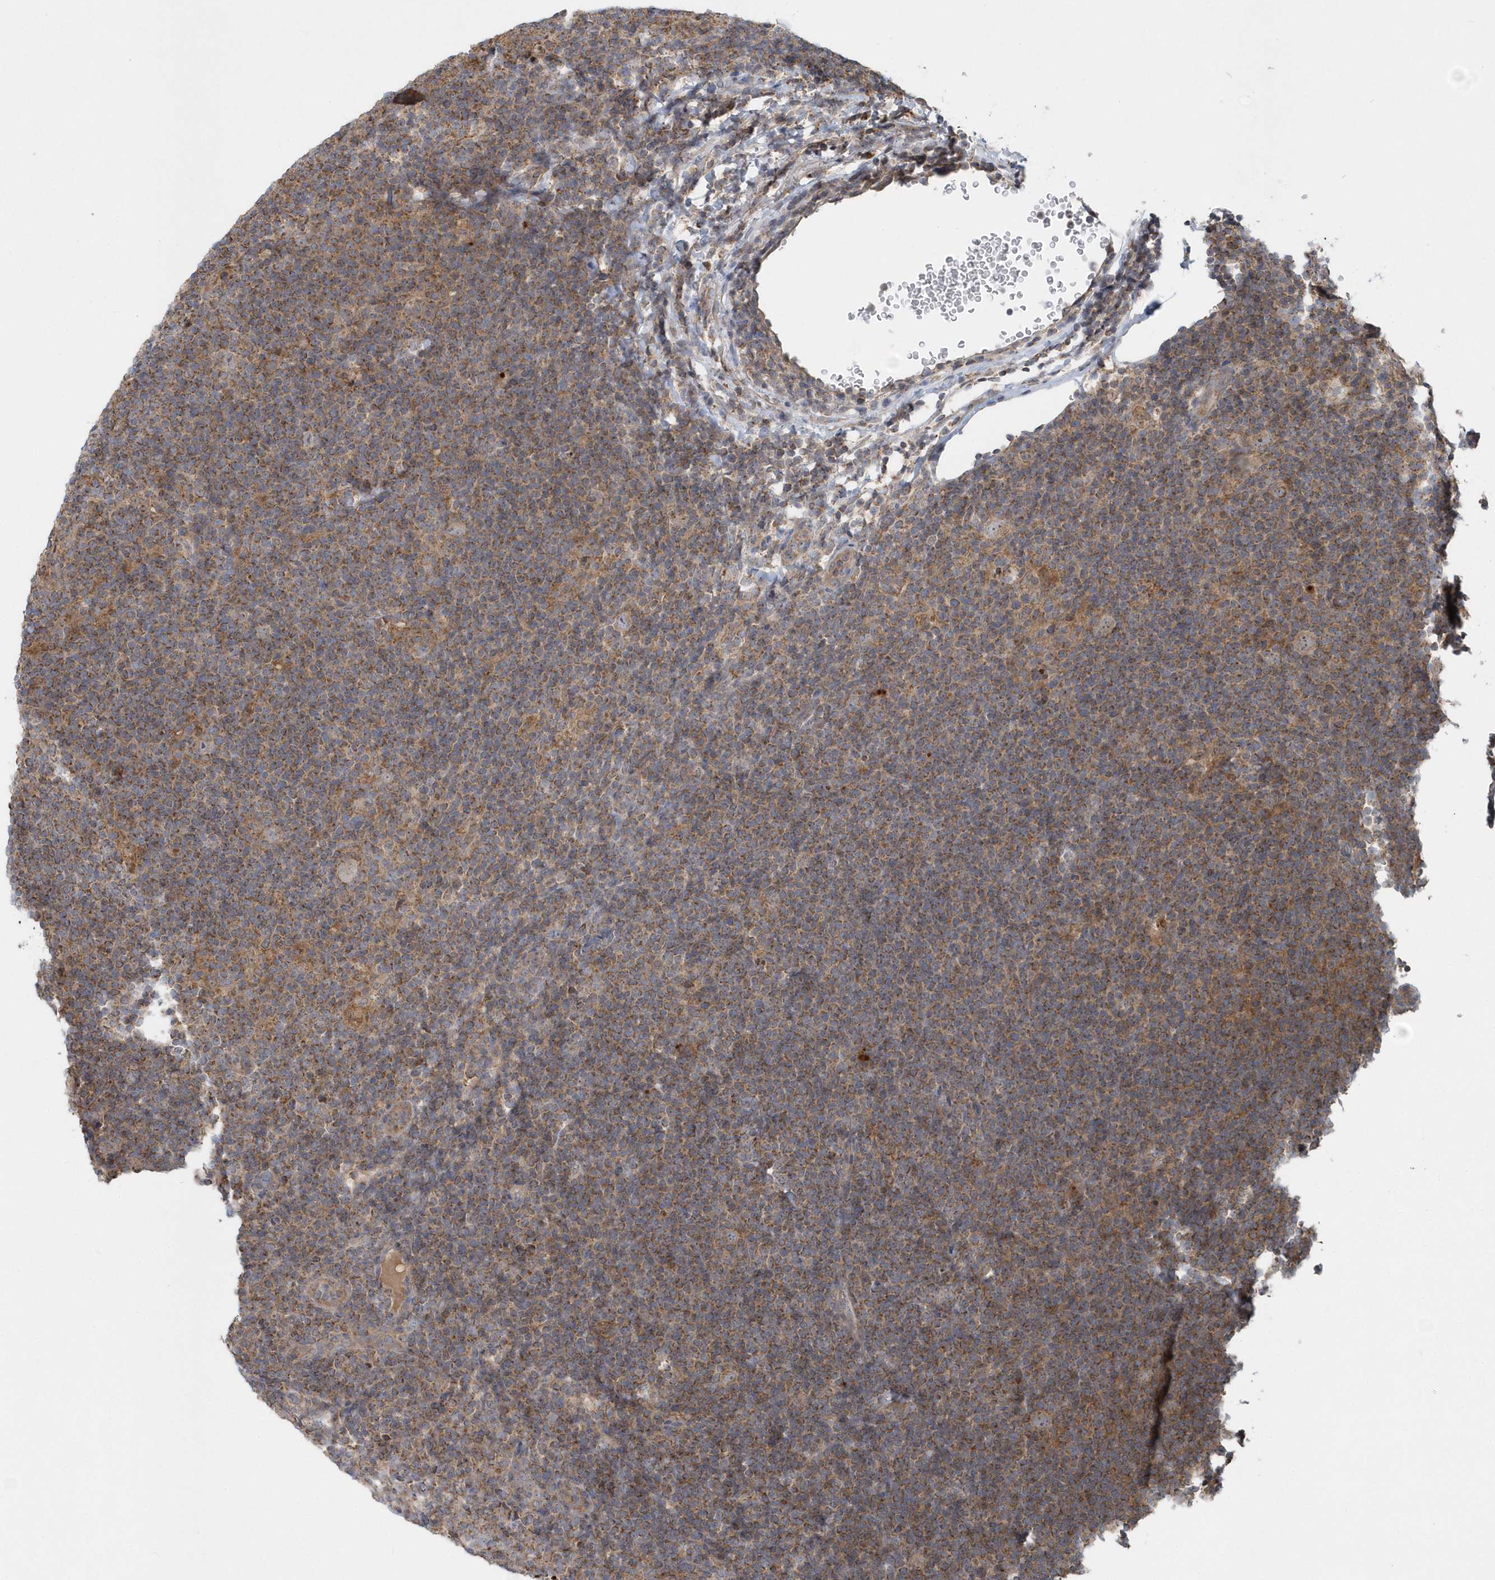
{"staining": {"intensity": "weak", "quantity": ">75%", "location": "cytoplasmic/membranous"}, "tissue": "lymphoma", "cell_type": "Tumor cells", "image_type": "cancer", "snomed": [{"axis": "morphology", "description": "Hodgkin's disease, NOS"}, {"axis": "topography", "description": "Lymph node"}], "caption": "An IHC micrograph of neoplastic tissue is shown. Protein staining in brown labels weak cytoplasmic/membranous positivity in Hodgkin's disease within tumor cells.", "gene": "PPP1R7", "patient": {"sex": "female", "age": 57}}